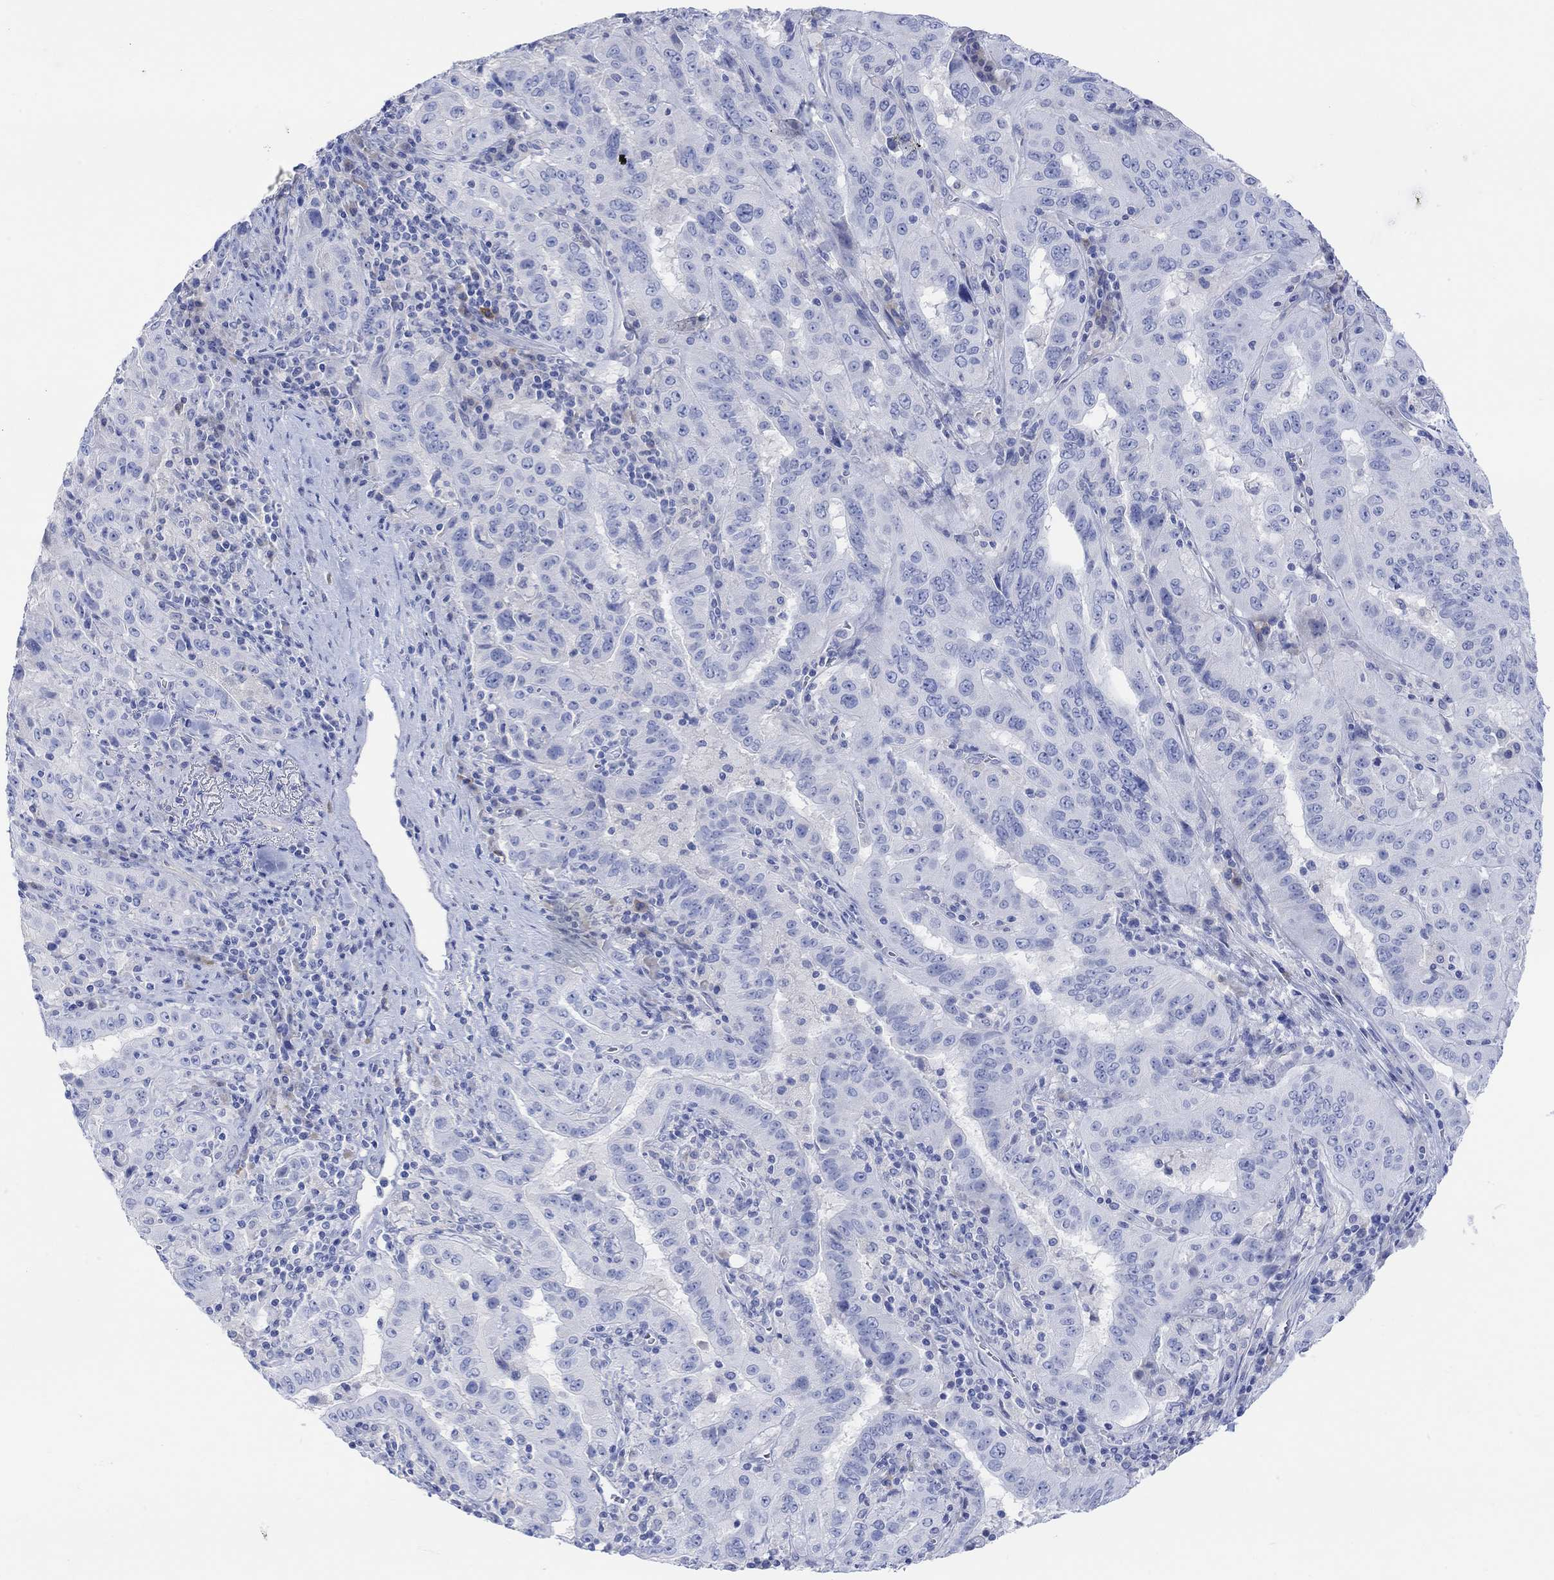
{"staining": {"intensity": "negative", "quantity": "none", "location": "none"}, "tissue": "pancreatic cancer", "cell_type": "Tumor cells", "image_type": "cancer", "snomed": [{"axis": "morphology", "description": "Adenocarcinoma, NOS"}, {"axis": "topography", "description": "Pancreas"}], "caption": "This is an immunohistochemistry image of pancreatic cancer (adenocarcinoma). There is no staining in tumor cells.", "gene": "GNG13", "patient": {"sex": "male", "age": 63}}